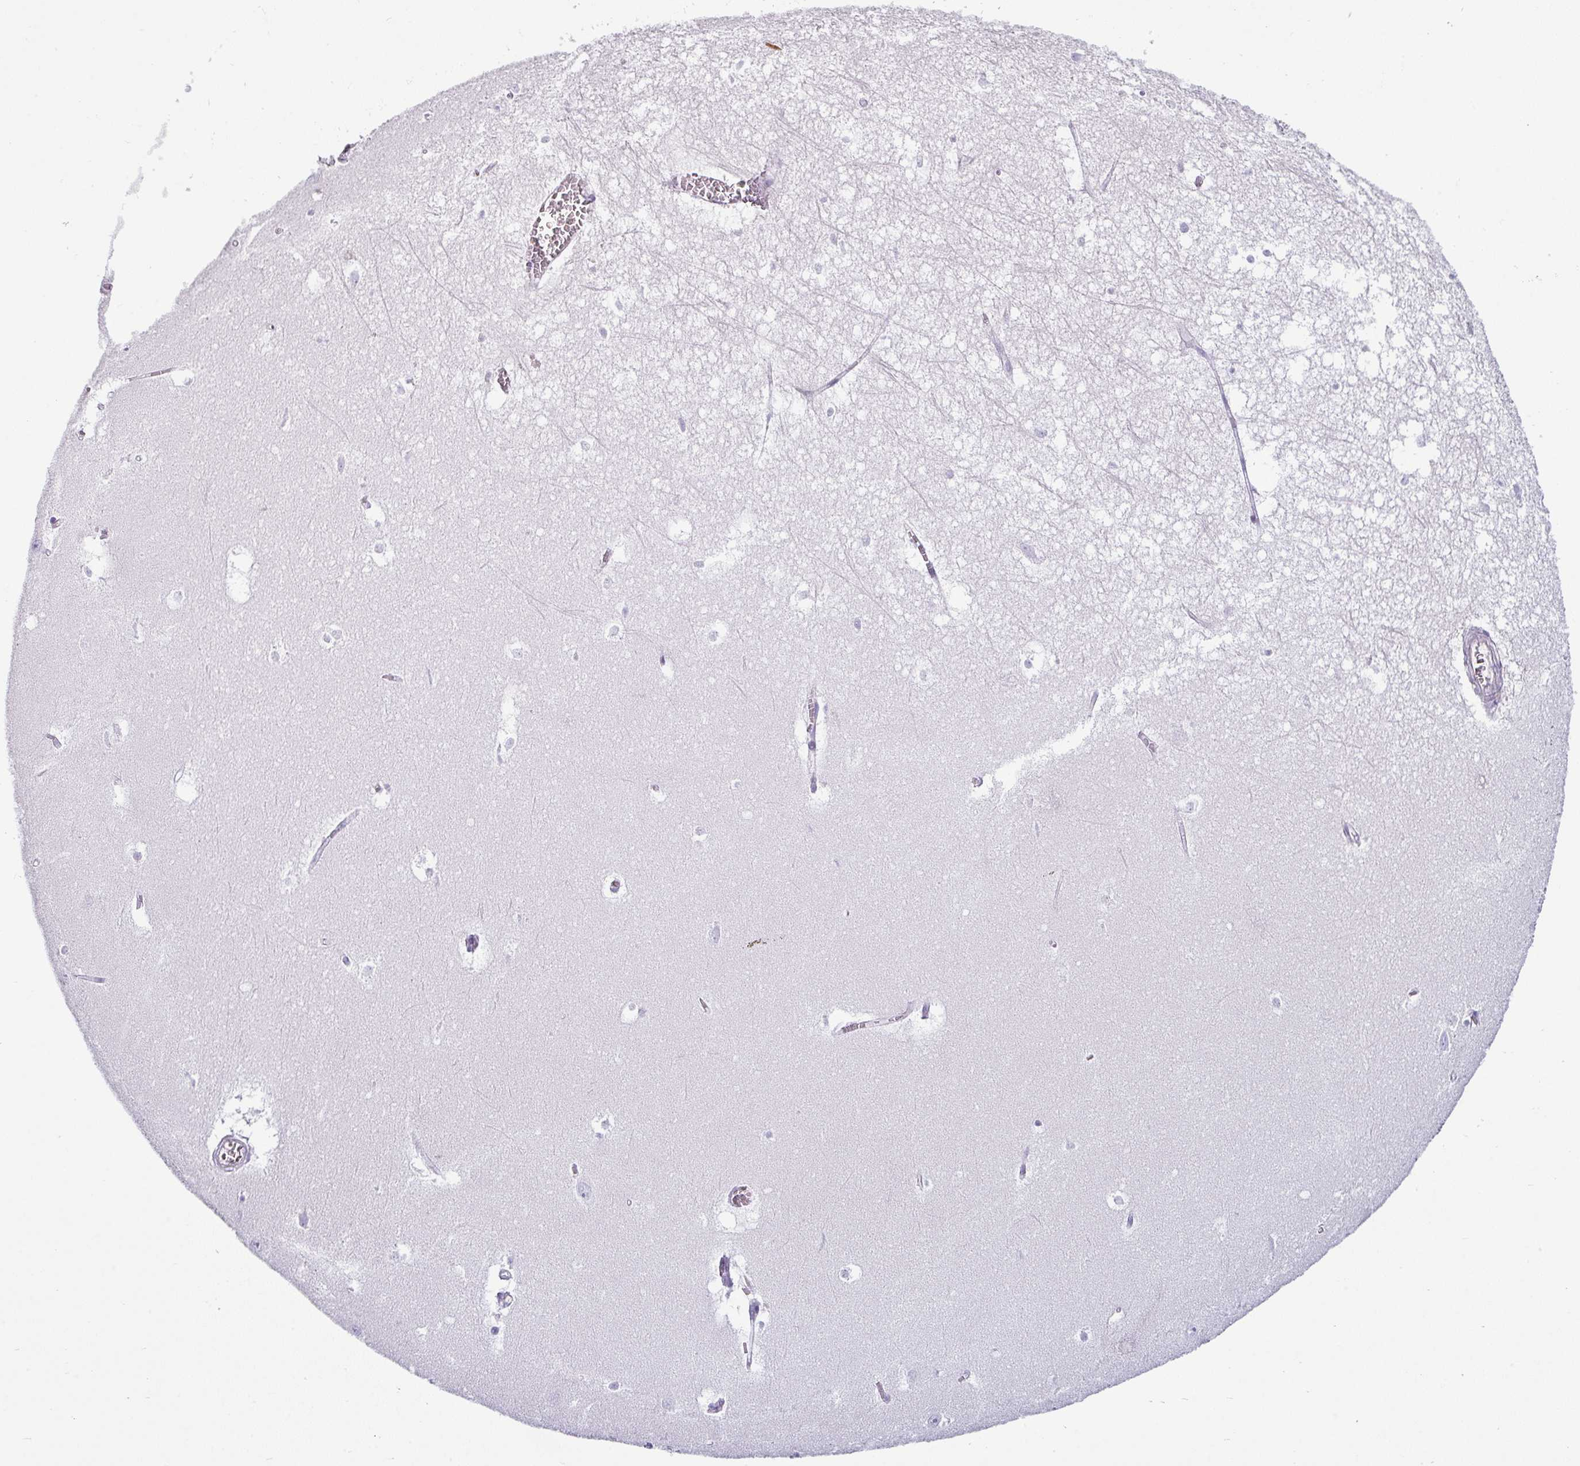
{"staining": {"intensity": "negative", "quantity": "none", "location": "none"}, "tissue": "hippocampus", "cell_type": "Glial cells", "image_type": "normal", "snomed": [{"axis": "morphology", "description": "Normal tissue, NOS"}, {"axis": "topography", "description": "Hippocampus"}], "caption": "Hippocampus was stained to show a protein in brown. There is no significant staining in glial cells. (DAB (3,3'-diaminobenzidine) IHC, high magnification).", "gene": "VCX2", "patient": {"sex": "female", "age": 64}}